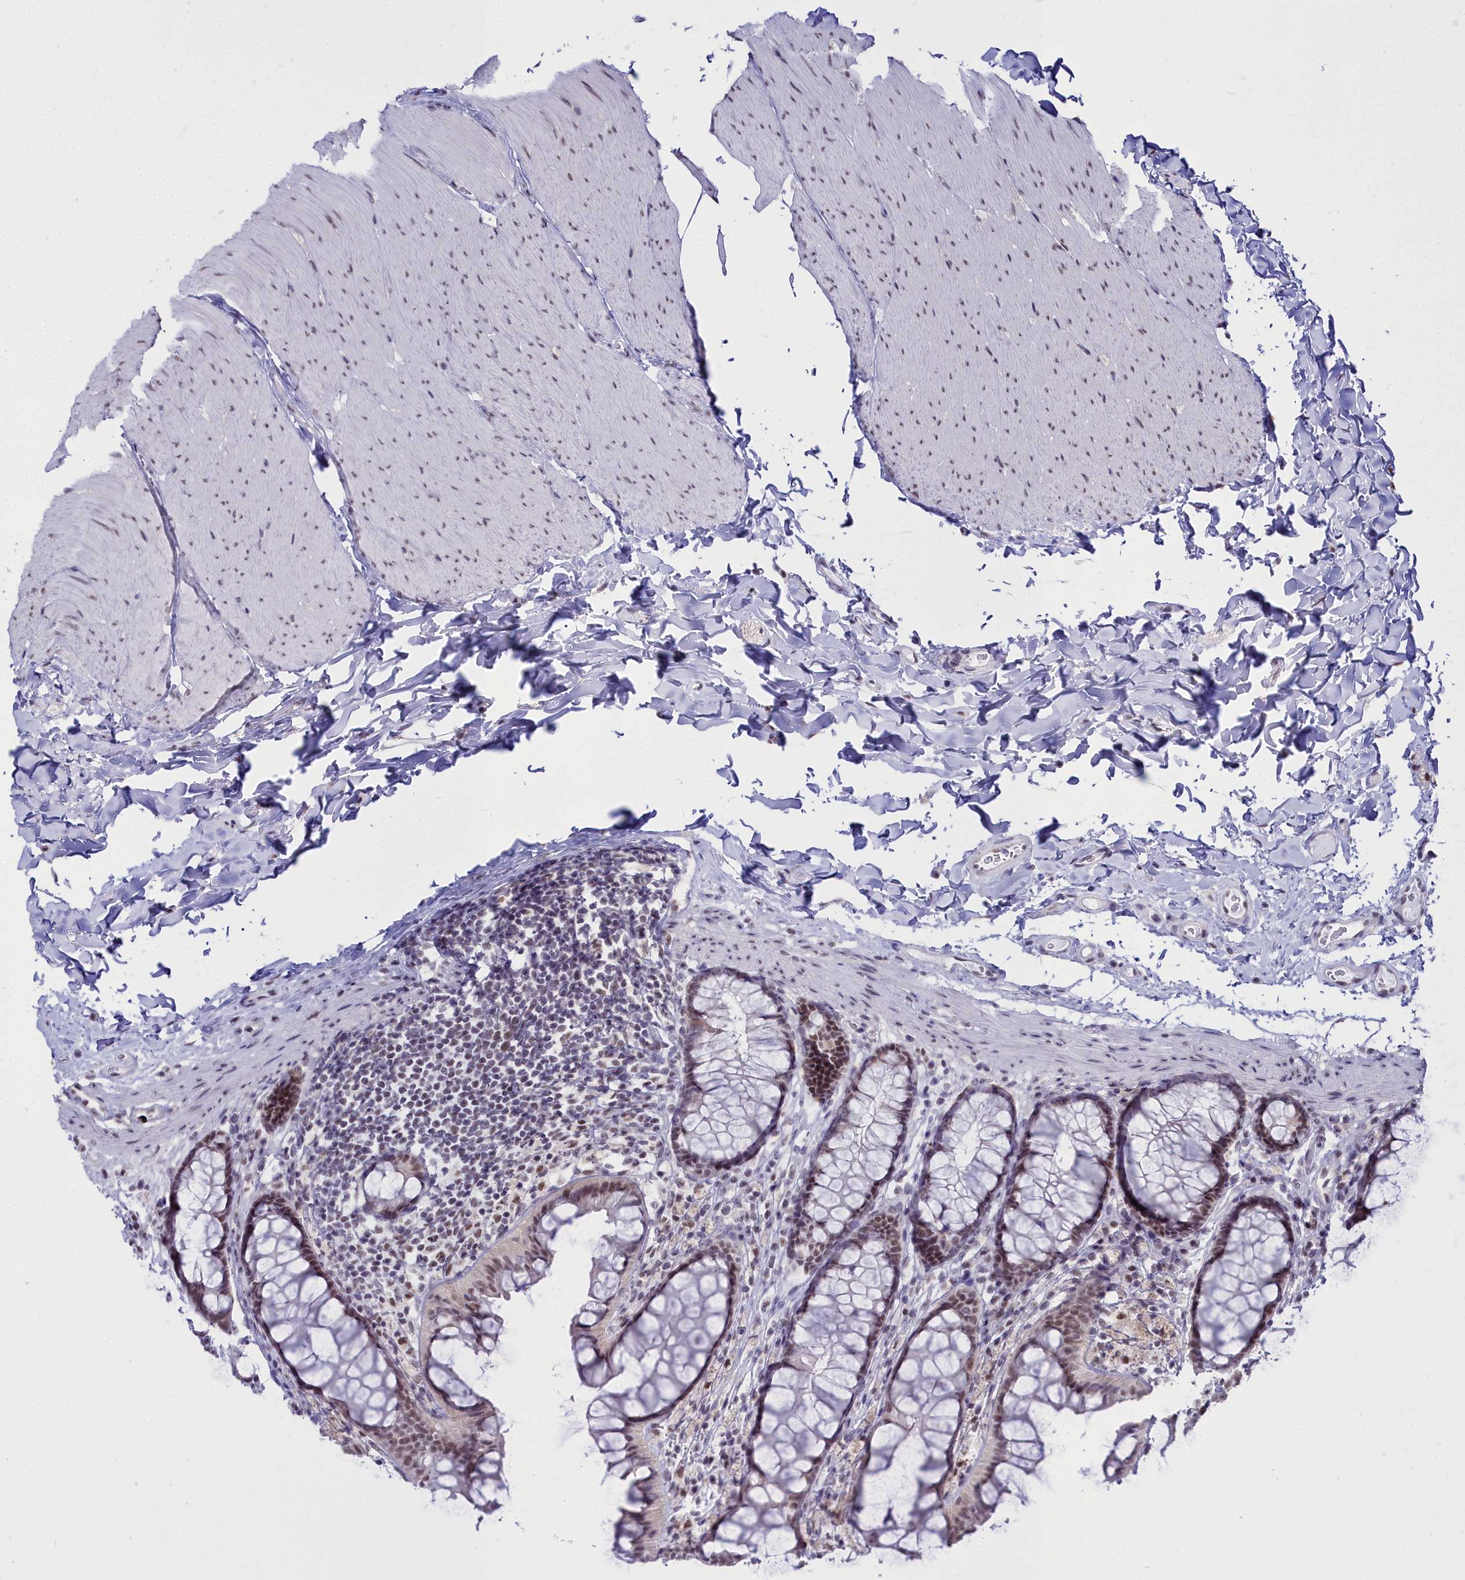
{"staining": {"intensity": "weak", "quantity": ">75%", "location": "nuclear"}, "tissue": "colon", "cell_type": "Endothelial cells", "image_type": "normal", "snomed": [{"axis": "morphology", "description": "Normal tissue, NOS"}, {"axis": "topography", "description": "Colon"}], "caption": "About >75% of endothelial cells in normal colon exhibit weak nuclear protein positivity as visualized by brown immunohistochemical staining.", "gene": "RBM12", "patient": {"sex": "female", "age": 55}}